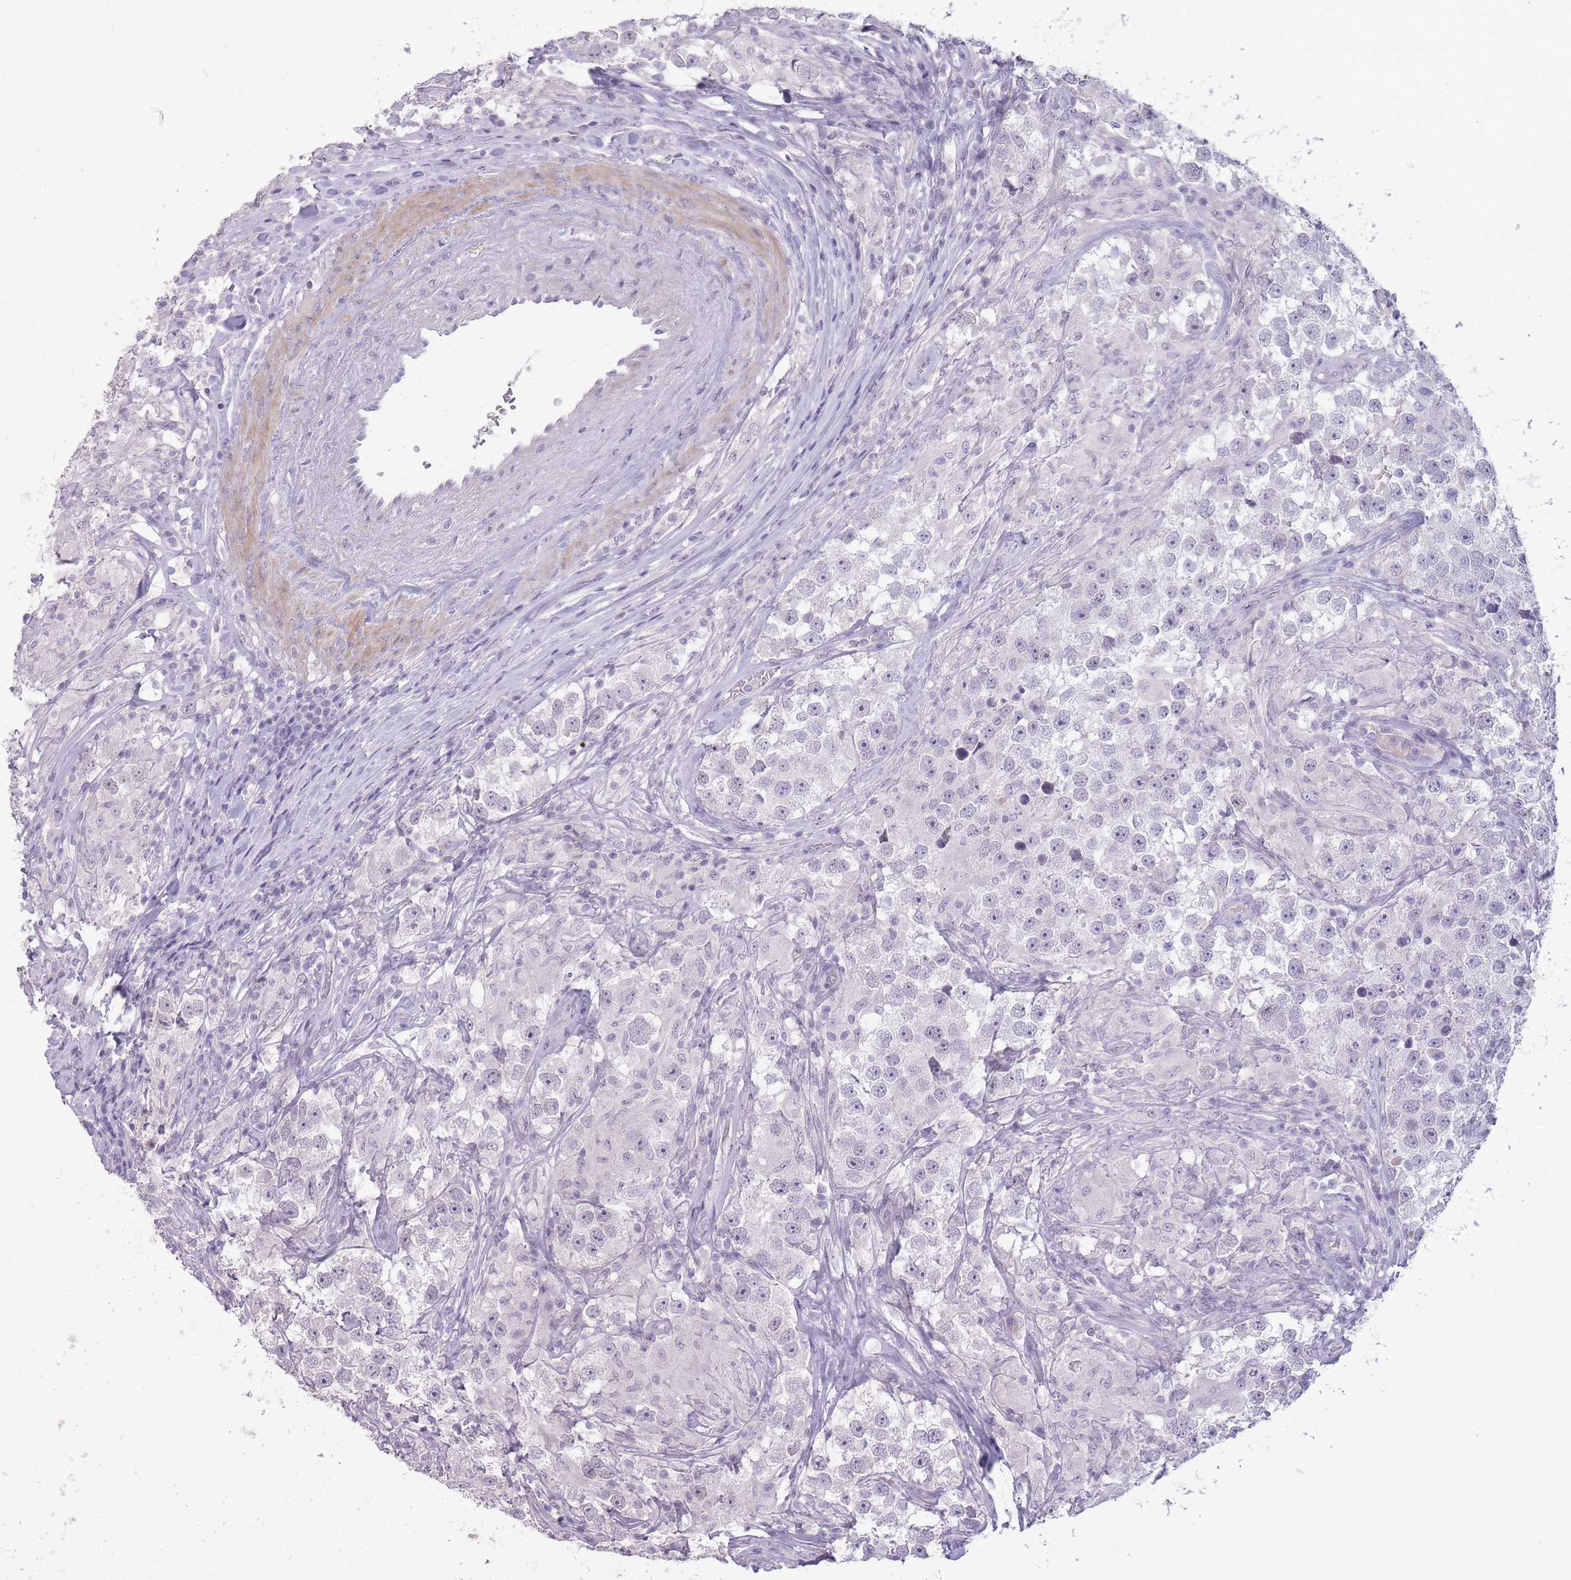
{"staining": {"intensity": "negative", "quantity": "none", "location": "none"}, "tissue": "testis cancer", "cell_type": "Tumor cells", "image_type": "cancer", "snomed": [{"axis": "morphology", "description": "Seminoma, NOS"}, {"axis": "topography", "description": "Testis"}], "caption": "This is a histopathology image of immunohistochemistry (IHC) staining of testis seminoma, which shows no positivity in tumor cells. (DAB (3,3'-diaminobenzidine) immunohistochemistry (IHC), high magnification).", "gene": "ZBTB24", "patient": {"sex": "male", "age": 46}}